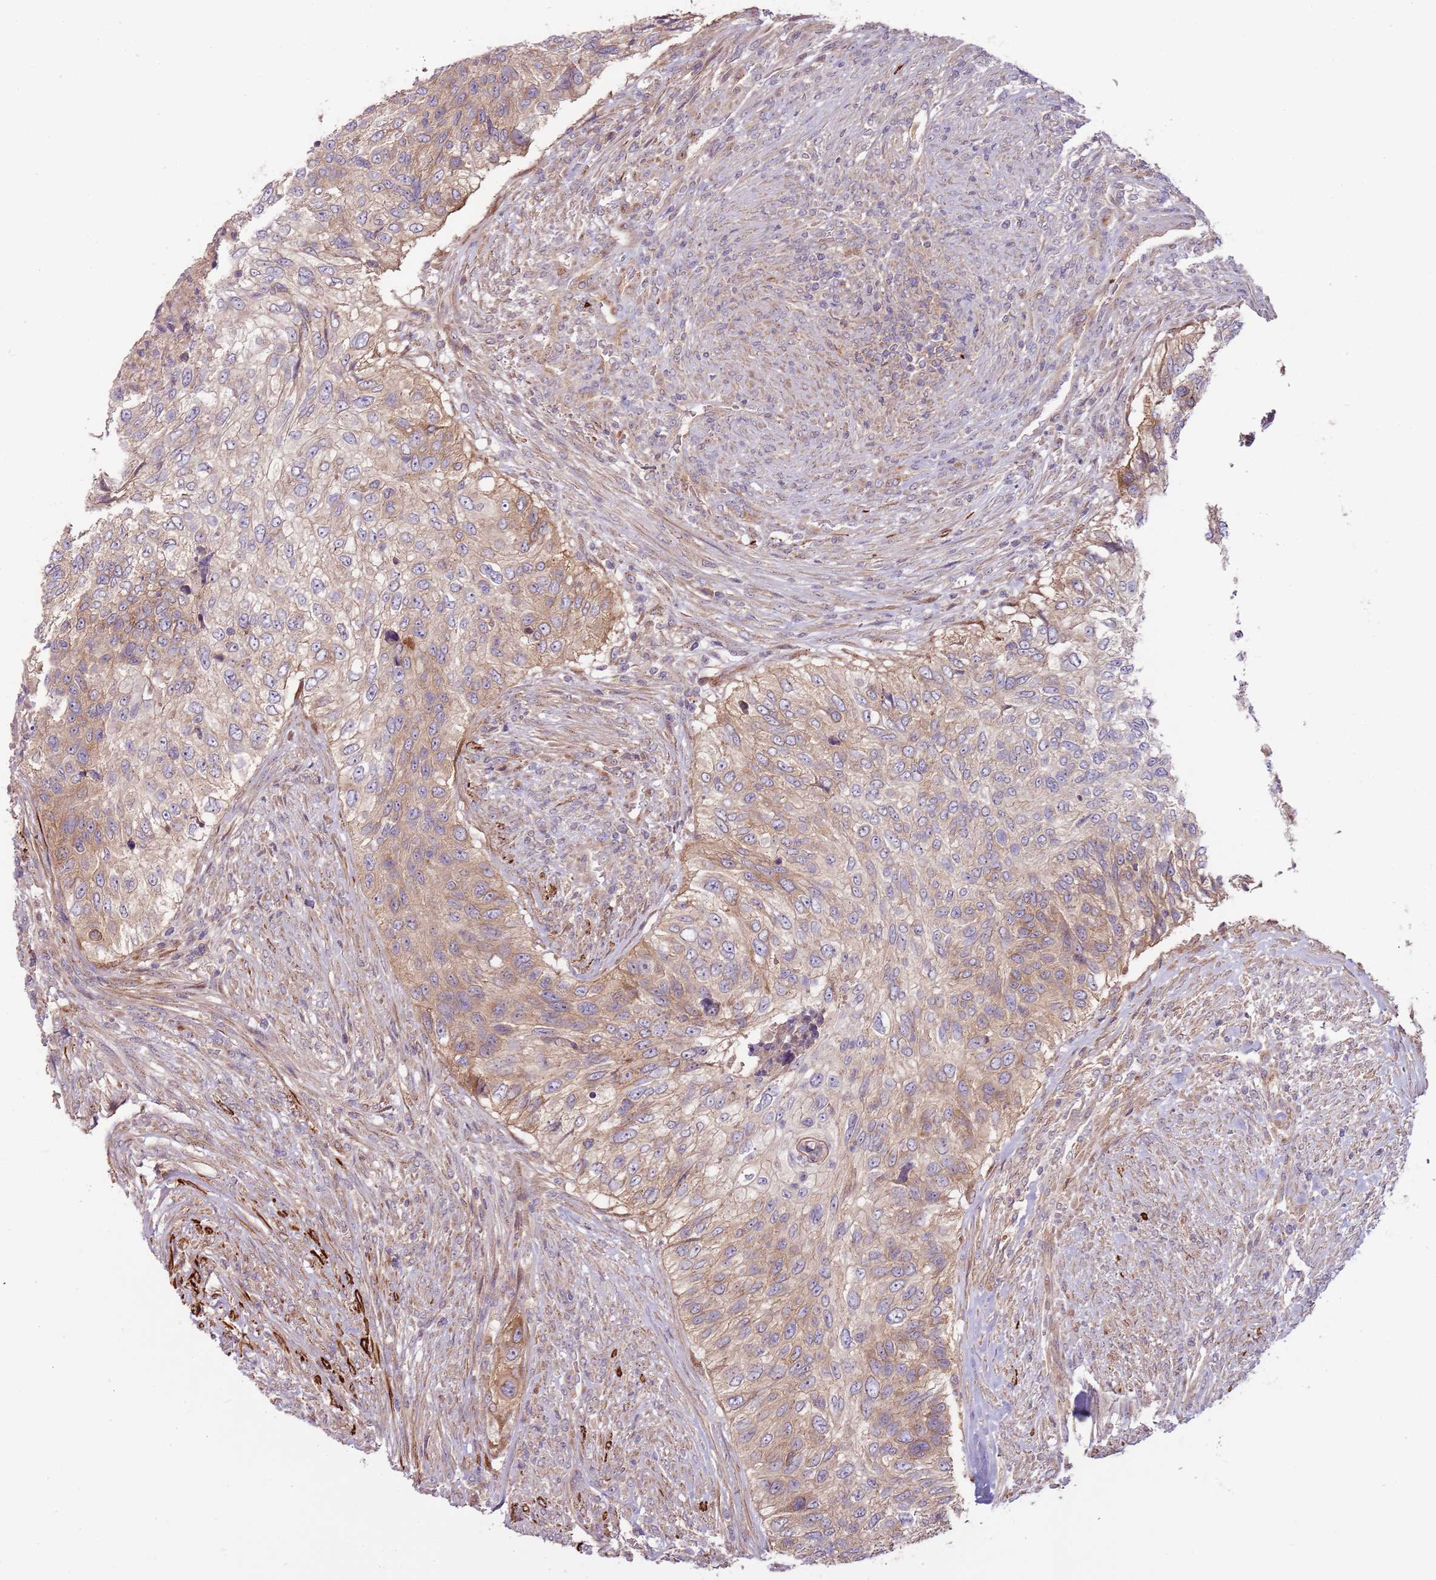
{"staining": {"intensity": "weak", "quantity": ">75%", "location": "cytoplasmic/membranous"}, "tissue": "urothelial cancer", "cell_type": "Tumor cells", "image_type": "cancer", "snomed": [{"axis": "morphology", "description": "Urothelial carcinoma, High grade"}, {"axis": "topography", "description": "Urinary bladder"}], "caption": "Immunohistochemistry (IHC) (DAB) staining of urothelial carcinoma (high-grade) reveals weak cytoplasmic/membranous protein positivity in approximately >75% of tumor cells. Immunohistochemistry stains the protein of interest in brown and the nuclei are stained blue.", "gene": "RNF128", "patient": {"sex": "female", "age": 60}}